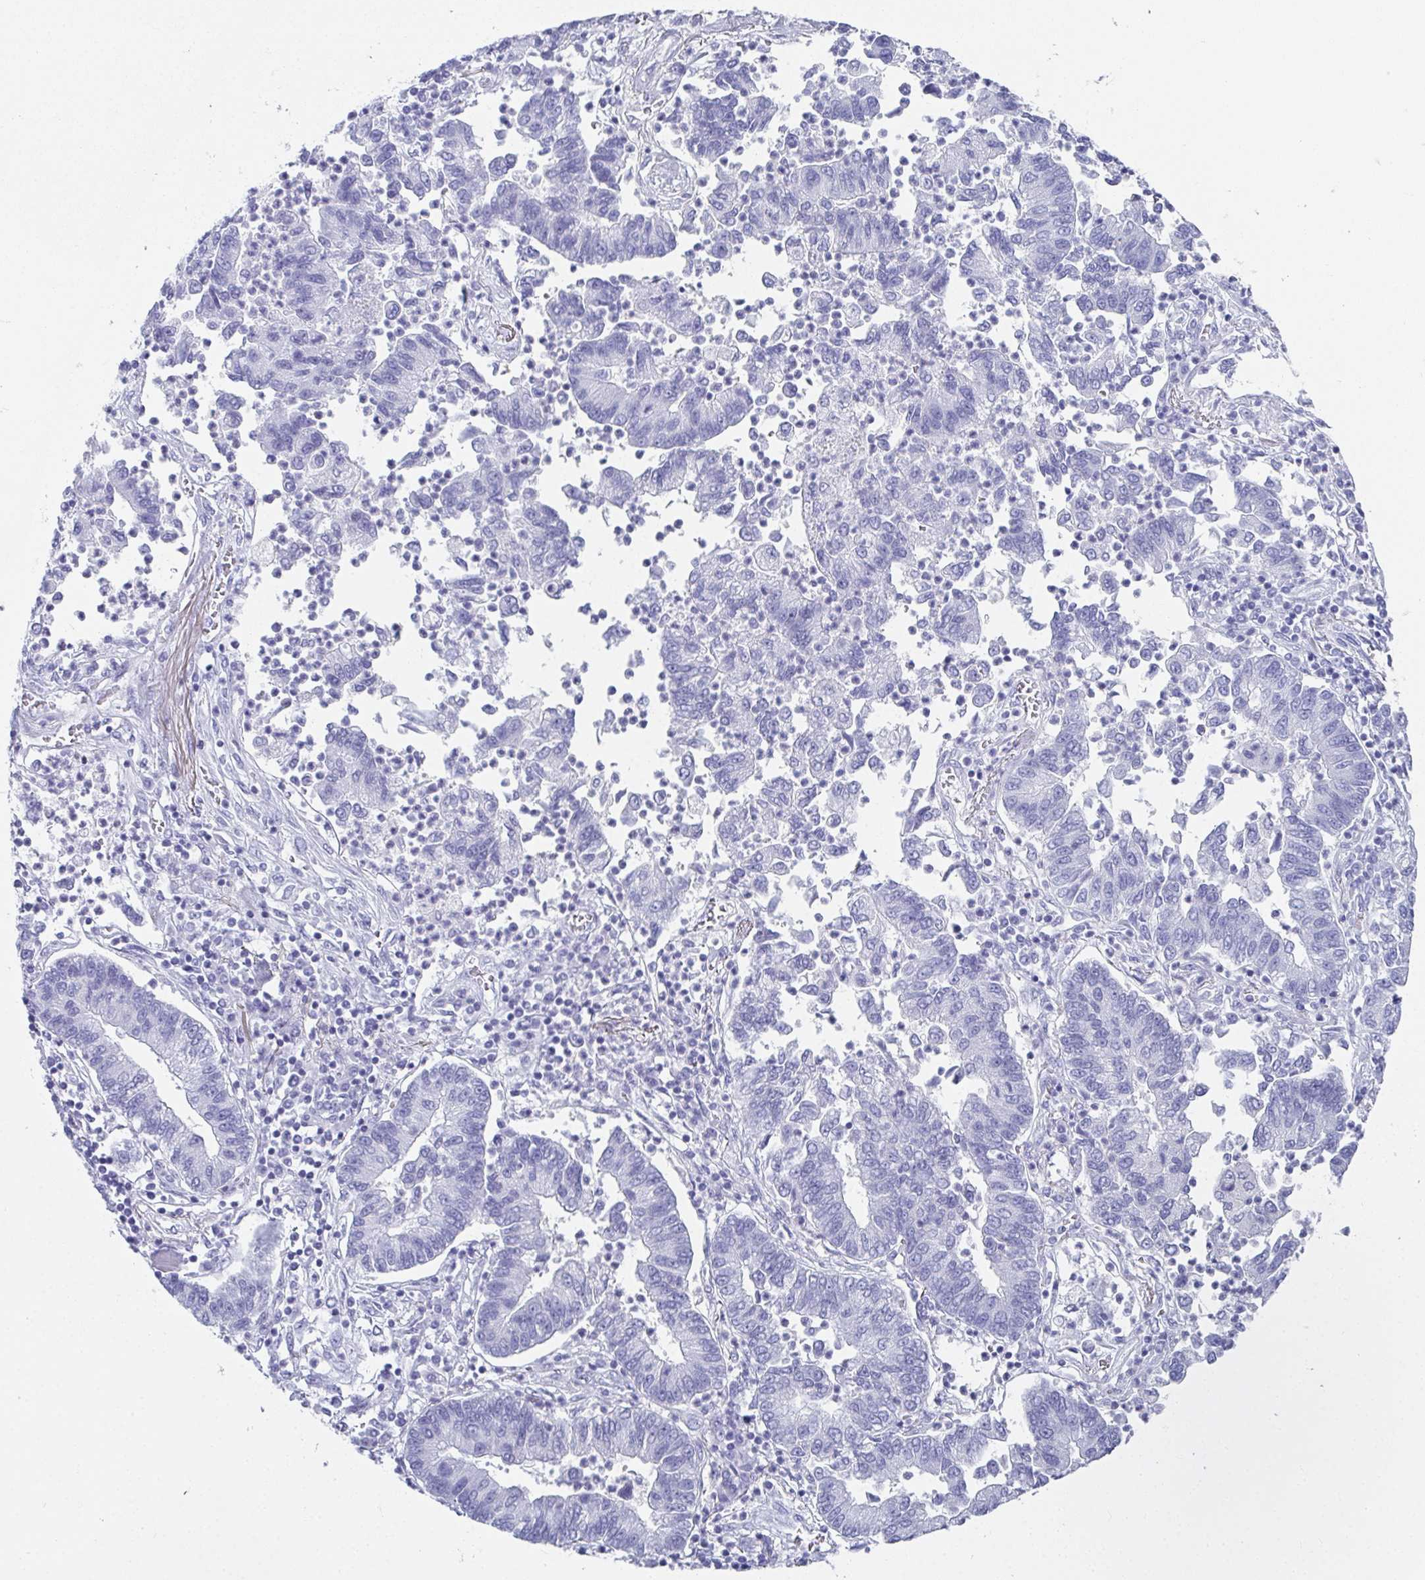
{"staining": {"intensity": "negative", "quantity": "none", "location": "none"}, "tissue": "lung cancer", "cell_type": "Tumor cells", "image_type": "cancer", "snomed": [{"axis": "morphology", "description": "Adenocarcinoma, NOS"}, {"axis": "topography", "description": "Lung"}], "caption": "Immunohistochemistry of lung cancer (adenocarcinoma) reveals no staining in tumor cells.", "gene": "SYCP1", "patient": {"sex": "female", "age": 57}}